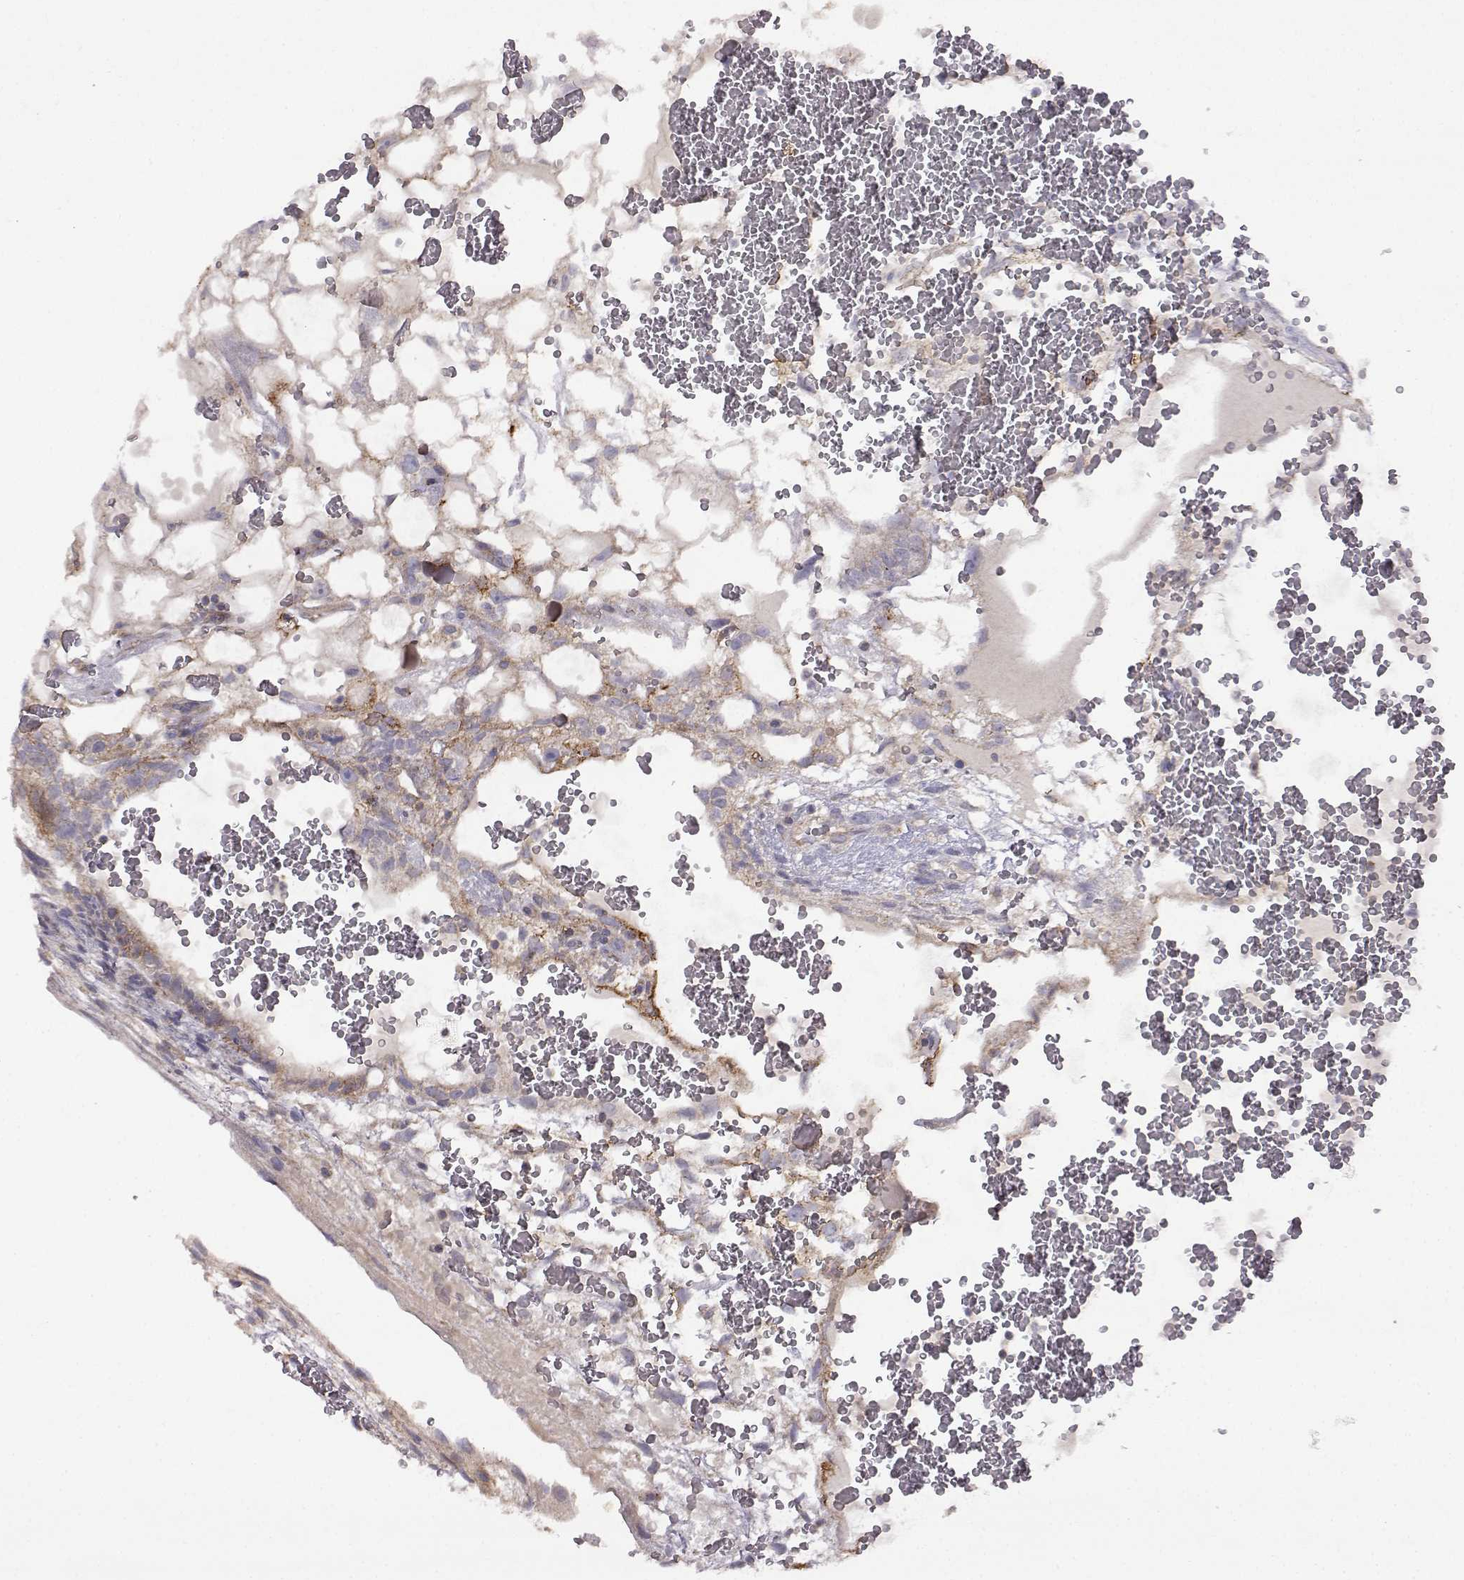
{"staining": {"intensity": "weak", "quantity": "25%-75%", "location": "cytoplasmic/membranous"}, "tissue": "testis cancer", "cell_type": "Tumor cells", "image_type": "cancer", "snomed": [{"axis": "morphology", "description": "Normal tissue, NOS"}, {"axis": "morphology", "description": "Carcinoma, Embryonal, NOS"}, {"axis": "topography", "description": "Testis"}], "caption": "Brown immunohistochemical staining in human testis cancer exhibits weak cytoplasmic/membranous staining in about 25%-75% of tumor cells.", "gene": "DDC", "patient": {"sex": "male", "age": 32}}